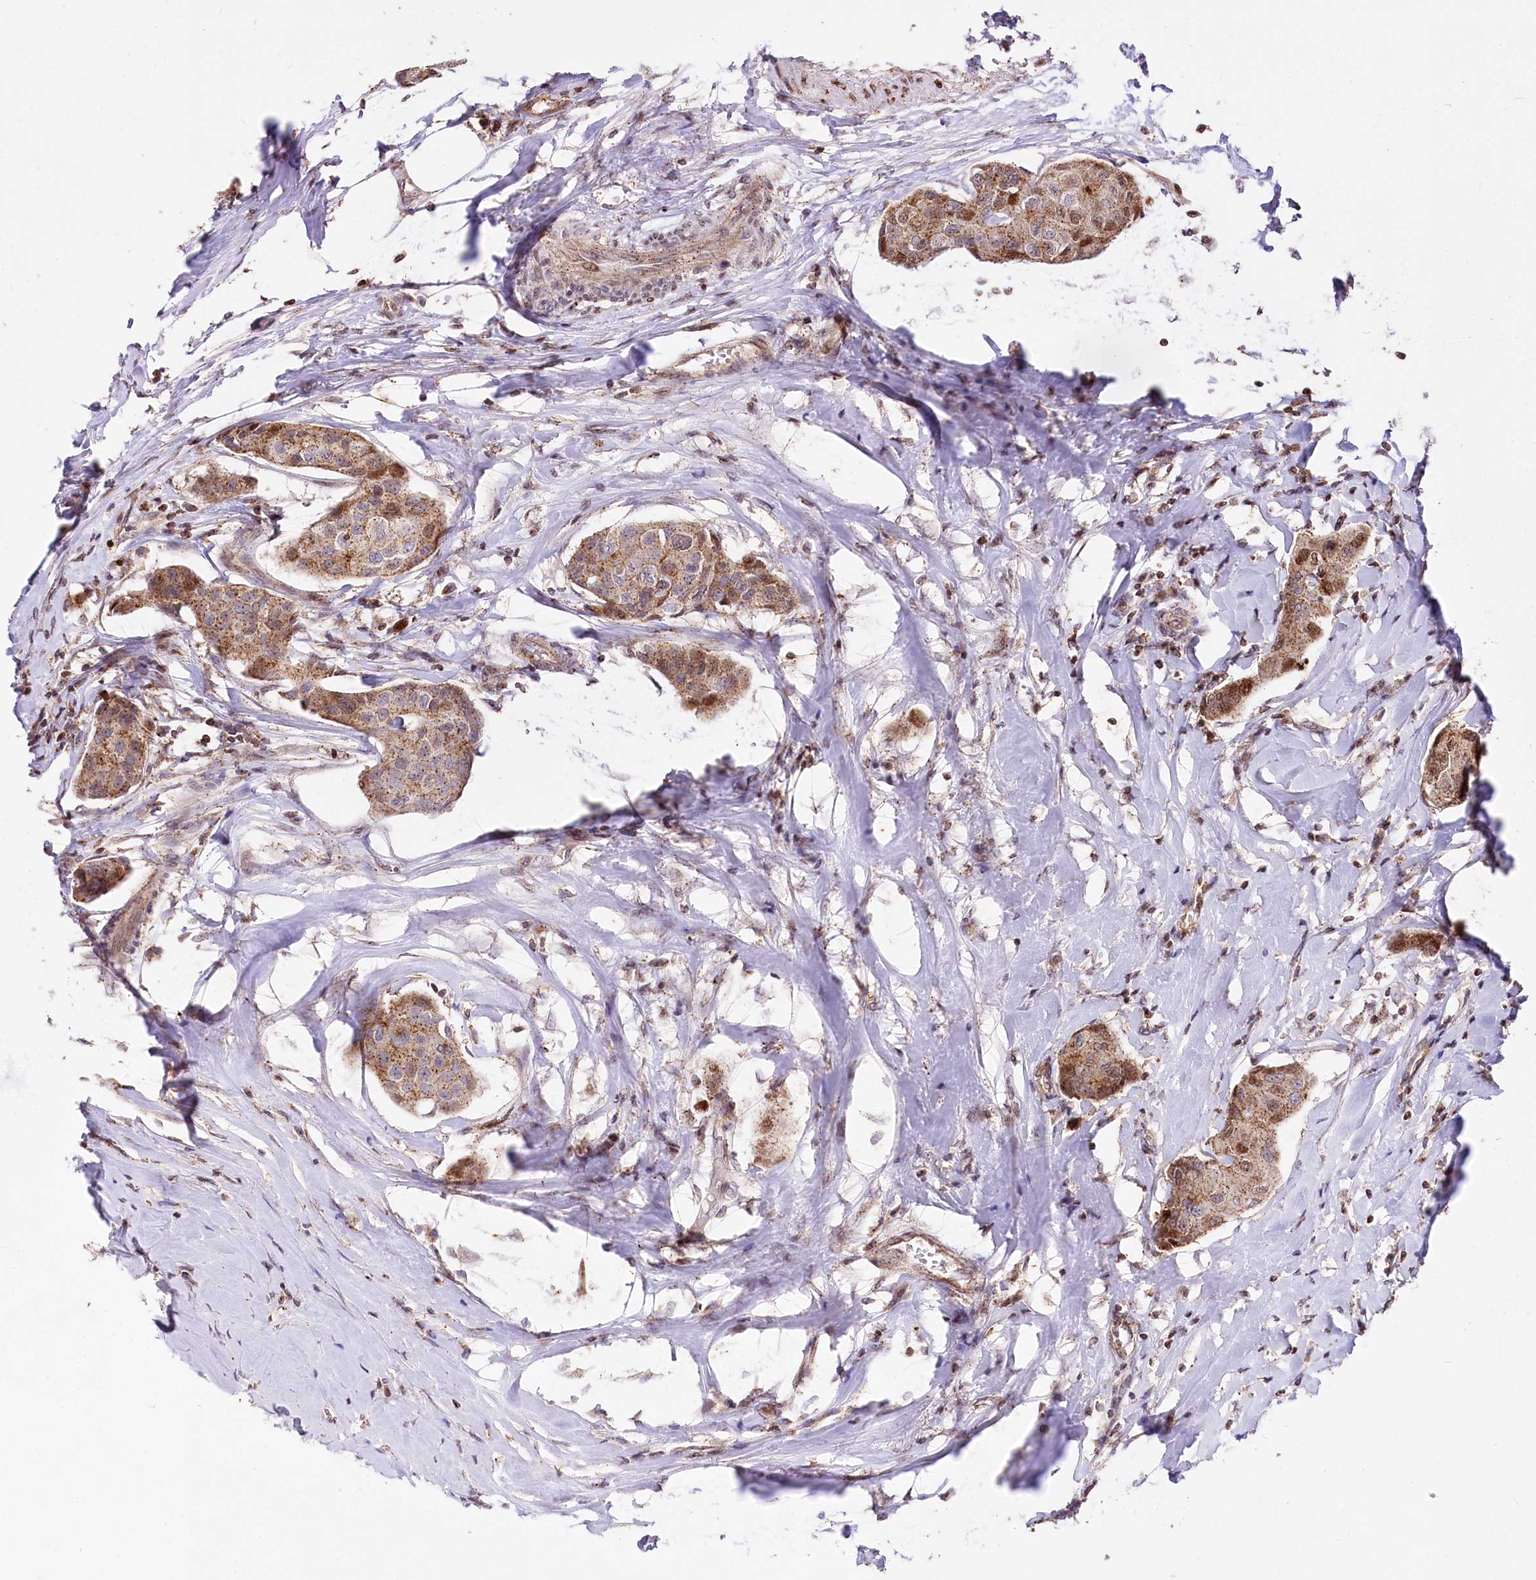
{"staining": {"intensity": "moderate", "quantity": ">75%", "location": "cytoplasmic/membranous,nuclear"}, "tissue": "breast cancer", "cell_type": "Tumor cells", "image_type": "cancer", "snomed": [{"axis": "morphology", "description": "Duct carcinoma"}, {"axis": "topography", "description": "Breast"}], "caption": "Immunohistochemistry micrograph of neoplastic tissue: breast cancer stained using IHC exhibits medium levels of moderate protein expression localized specifically in the cytoplasmic/membranous and nuclear of tumor cells, appearing as a cytoplasmic/membranous and nuclear brown color.", "gene": "ZFYVE27", "patient": {"sex": "female", "age": 80}}